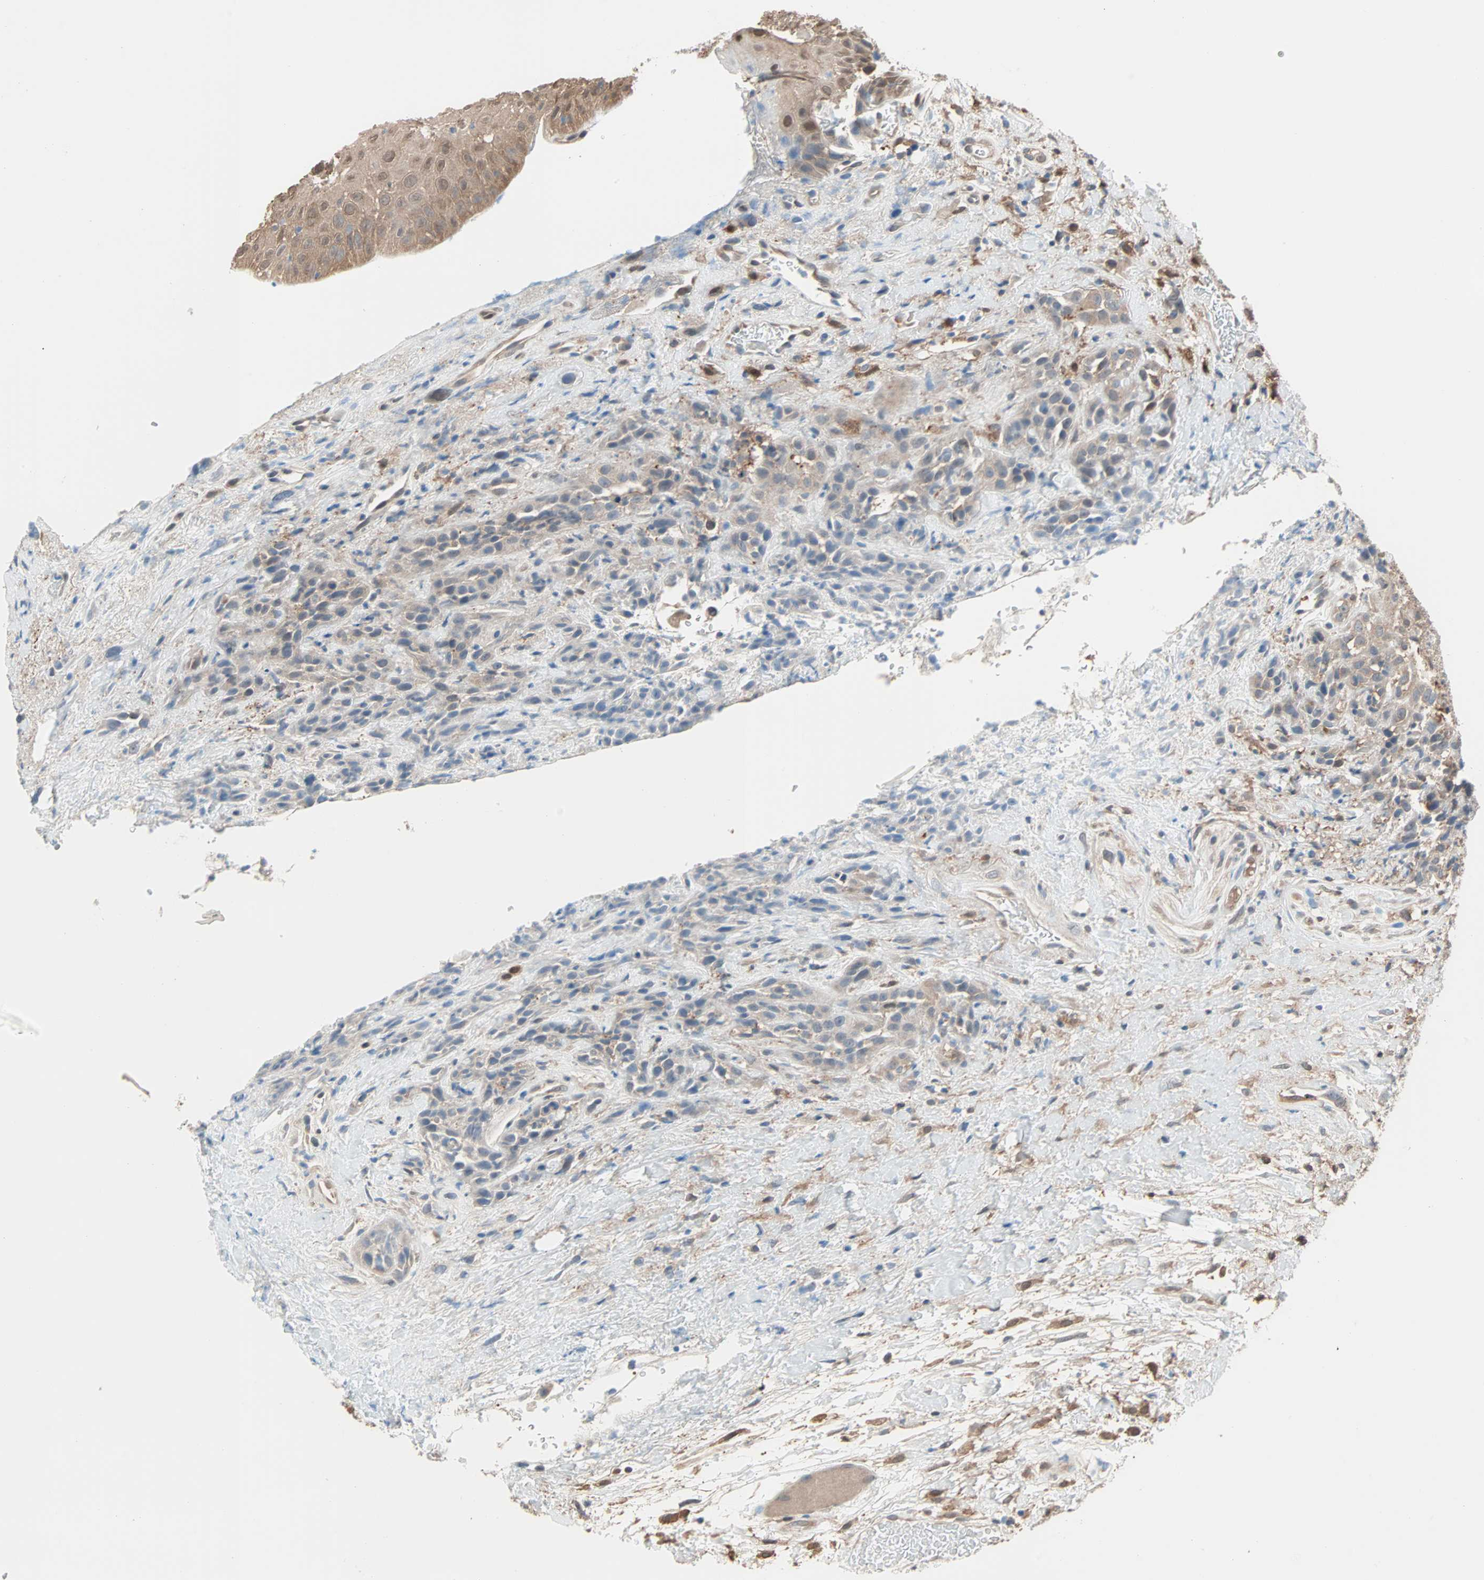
{"staining": {"intensity": "moderate", "quantity": ">75%", "location": "cytoplasmic/membranous"}, "tissue": "head and neck cancer", "cell_type": "Tumor cells", "image_type": "cancer", "snomed": [{"axis": "morphology", "description": "Normal tissue, NOS"}, {"axis": "morphology", "description": "Squamous cell carcinoma, NOS"}, {"axis": "topography", "description": "Cartilage tissue"}, {"axis": "topography", "description": "Head-Neck"}], "caption": "DAB immunohistochemical staining of human head and neck cancer (squamous cell carcinoma) exhibits moderate cytoplasmic/membranous protein expression in approximately >75% of tumor cells.", "gene": "PRDX1", "patient": {"sex": "male", "age": 62}}